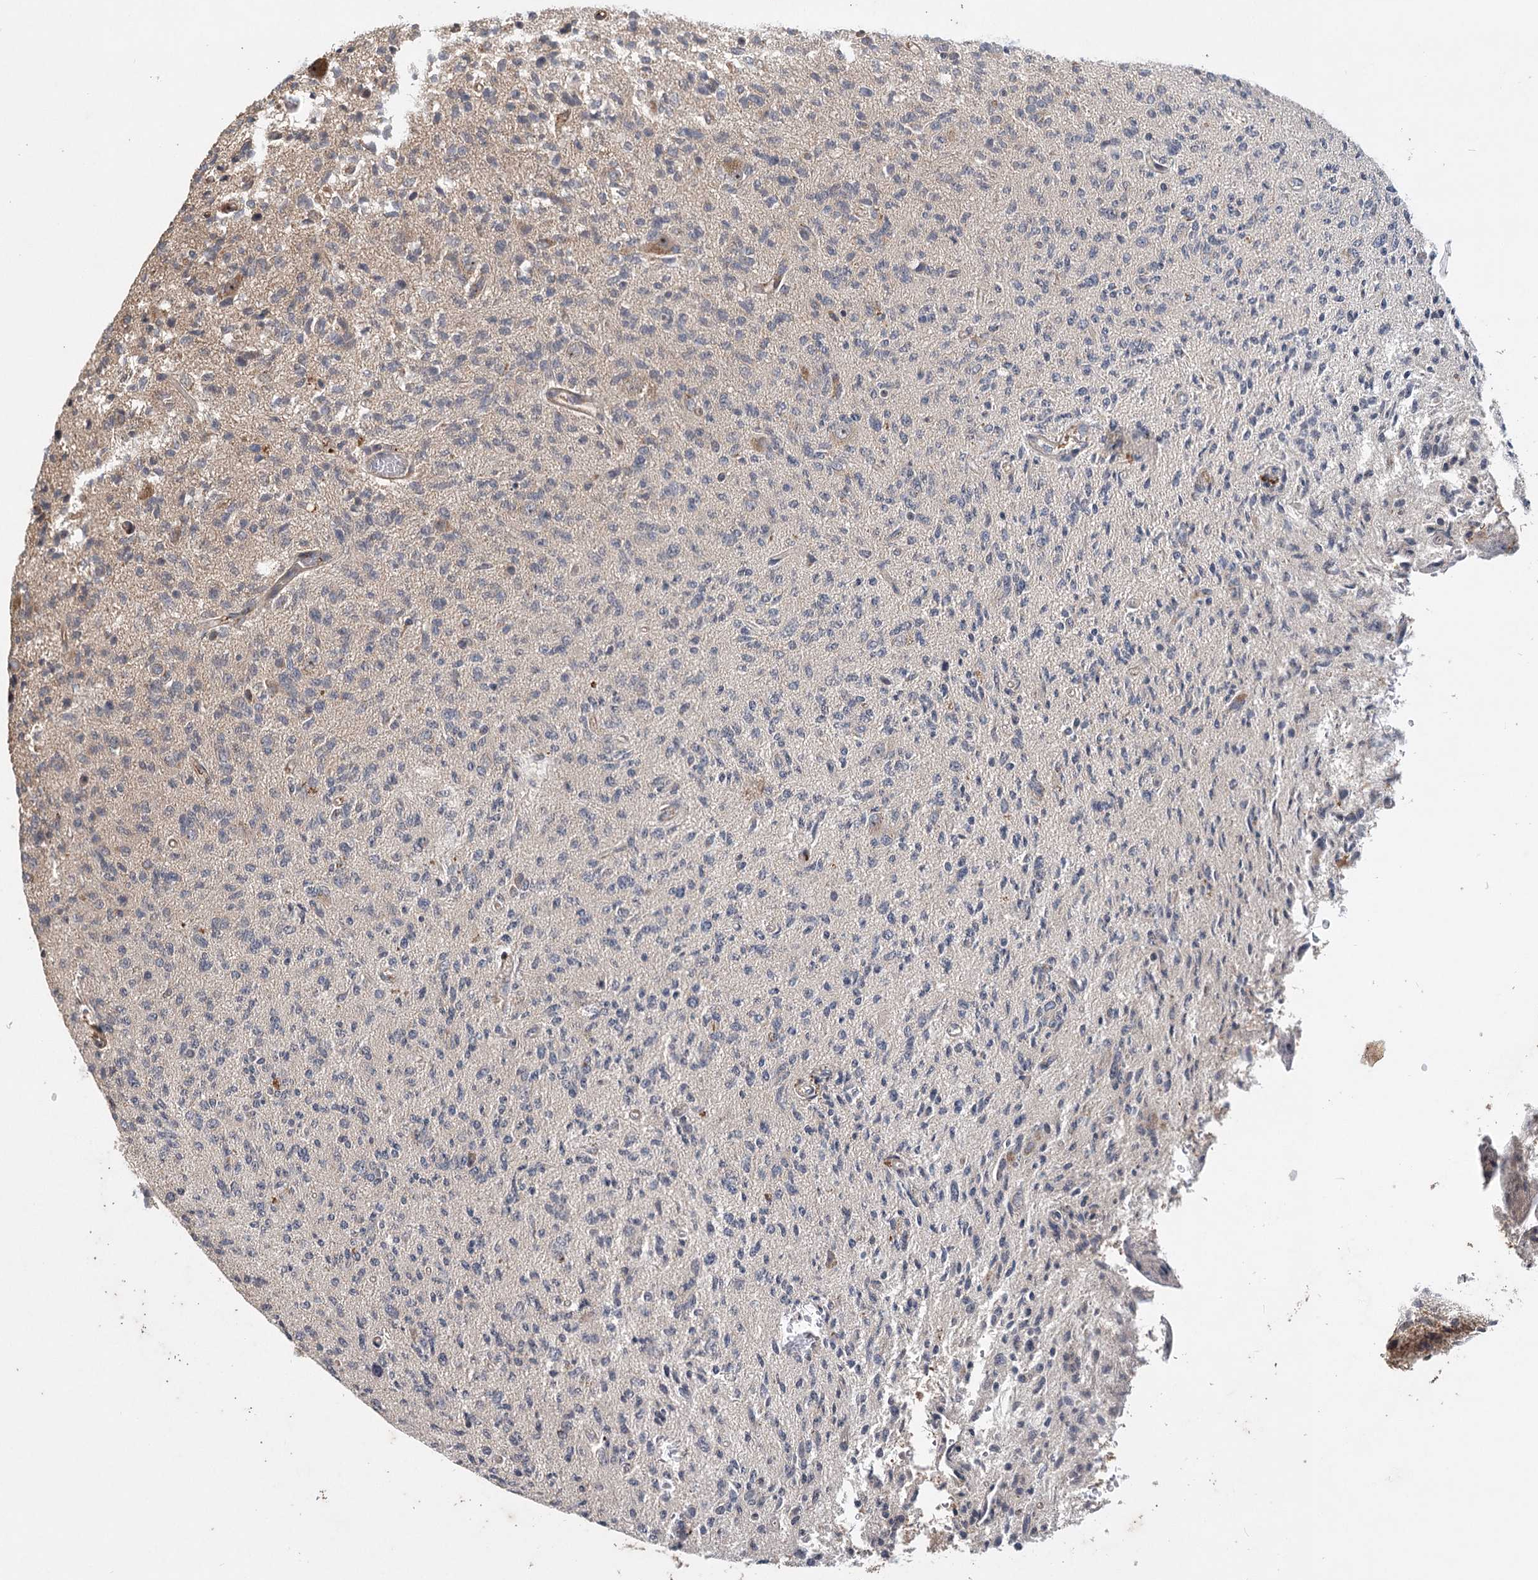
{"staining": {"intensity": "moderate", "quantity": "25%-75%", "location": "cytoplasmic/membranous"}, "tissue": "glioma", "cell_type": "Tumor cells", "image_type": "cancer", "snomed": [{"axis": "morphology", "description": "Glioma, malignant, High grade"}, {"axis": "topography", "description": "Brain"}], "caption": "High-power microscopy captured an IHC histopathology image of malignant glioma (high-grade), revealing moderate cytoplasmic/membranous expression in approximately 25%-75% of tumor cells. Using DAB (3,3'-diaminobenzidine) (brown) and hematoxylin (blue) stains, captured at high magnification using brightfield microscopy.", "gene": "INSIG2", "patient": {"sex": "female", "age": 57}}